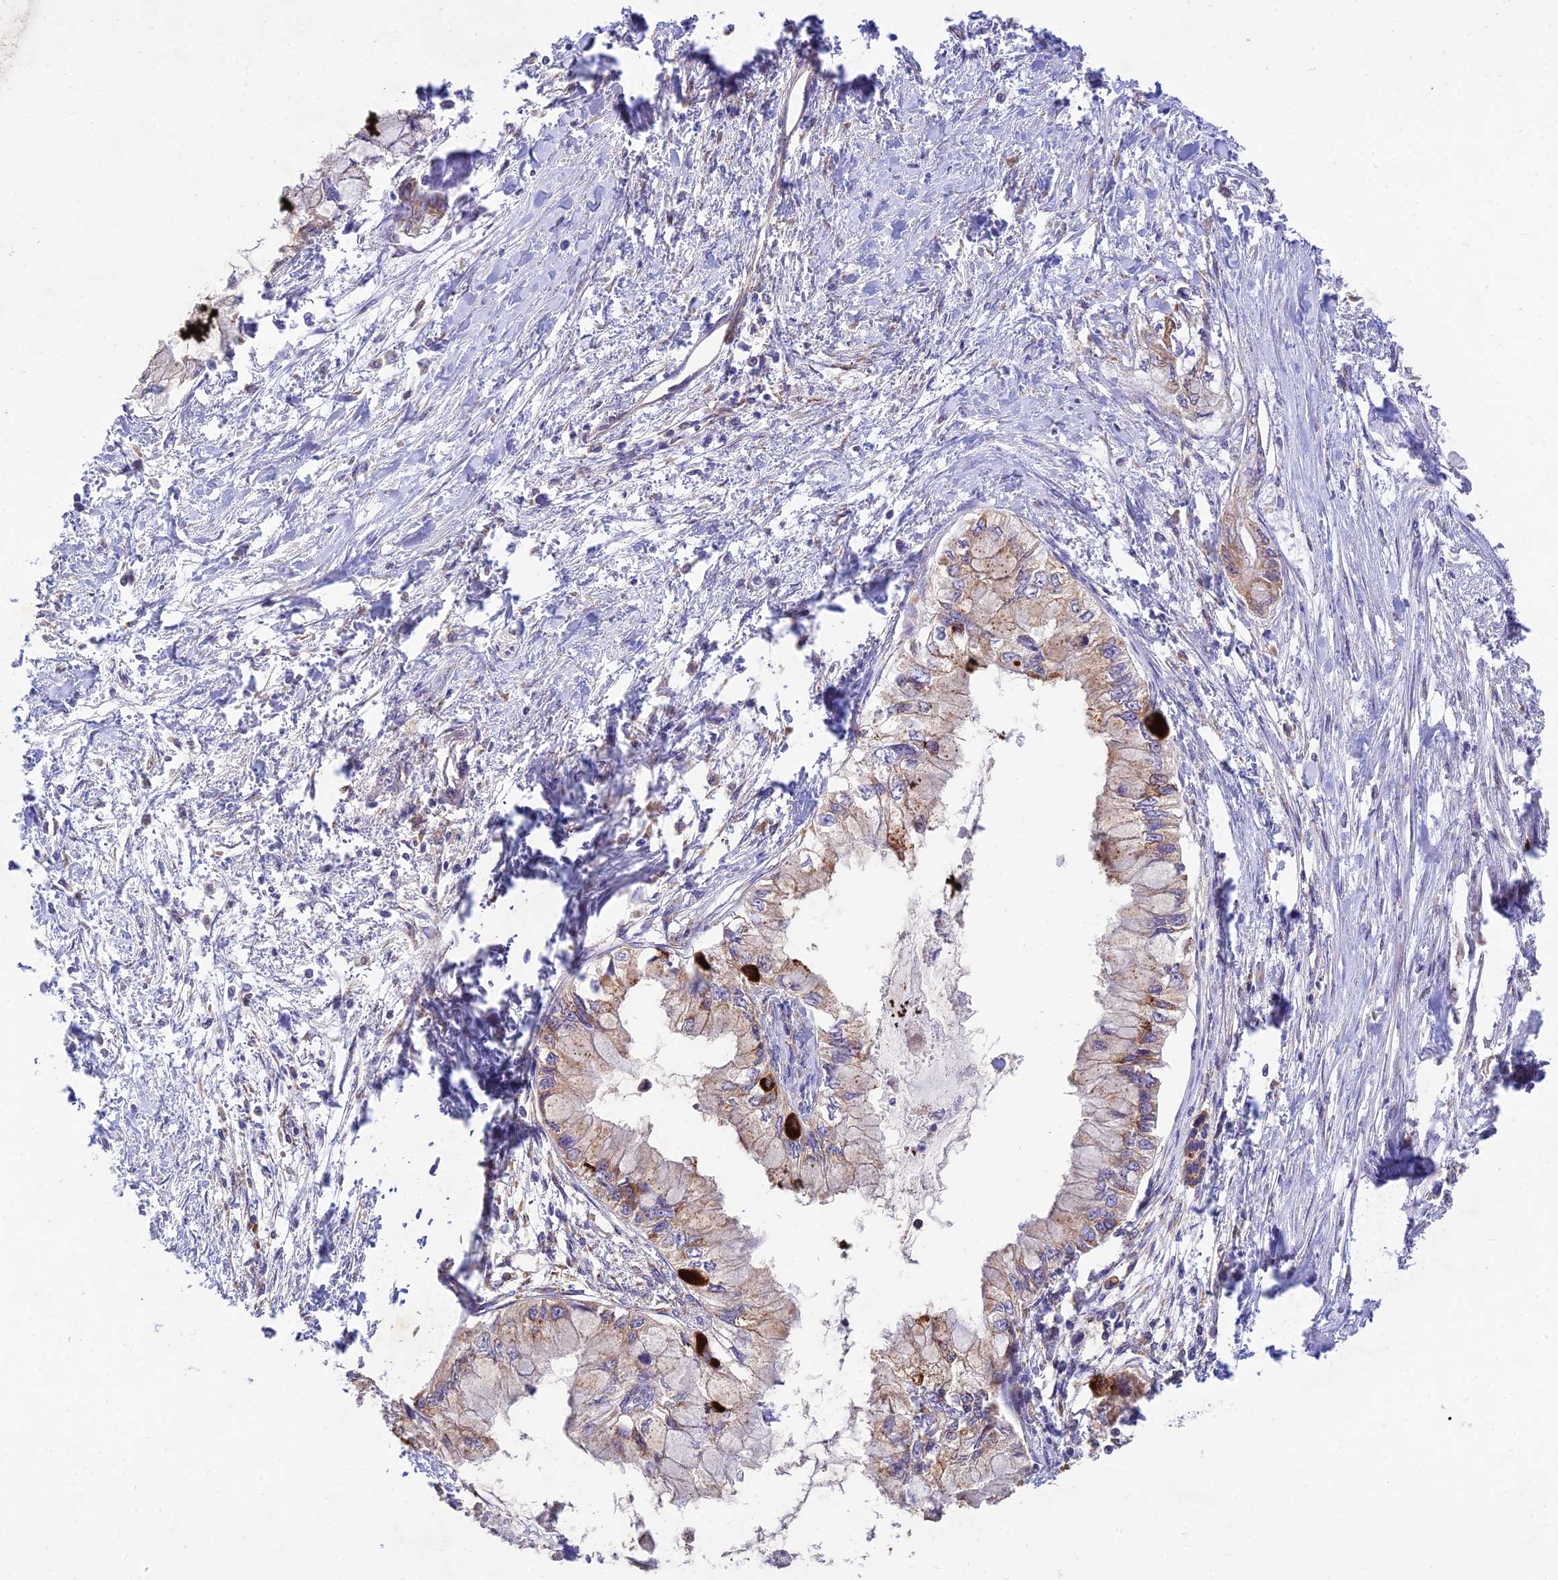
{"staining": {"intensity": "moderate", "quantity": "<25%", "location": "cytoplasmic/membranous"}, "tissue": "pancreatic cancer", "cell_type": "Tumor cells", "image_type": "cancer", "snomed": [{"axis": "morphology", "description": "Adenocarcinoma, NOS"}, {"axis": "topography", "description": "Pancreas"}], "caption": "Immunohistochemical staining of human pancreatic cancer (adenocarcinoma) exhibits low levels of moderate cytoplasmic/membranous protein positivity in about <25% of tumor cells.", "gene": "NXNL2", "patient": {"sex": "male", "age": 48}}